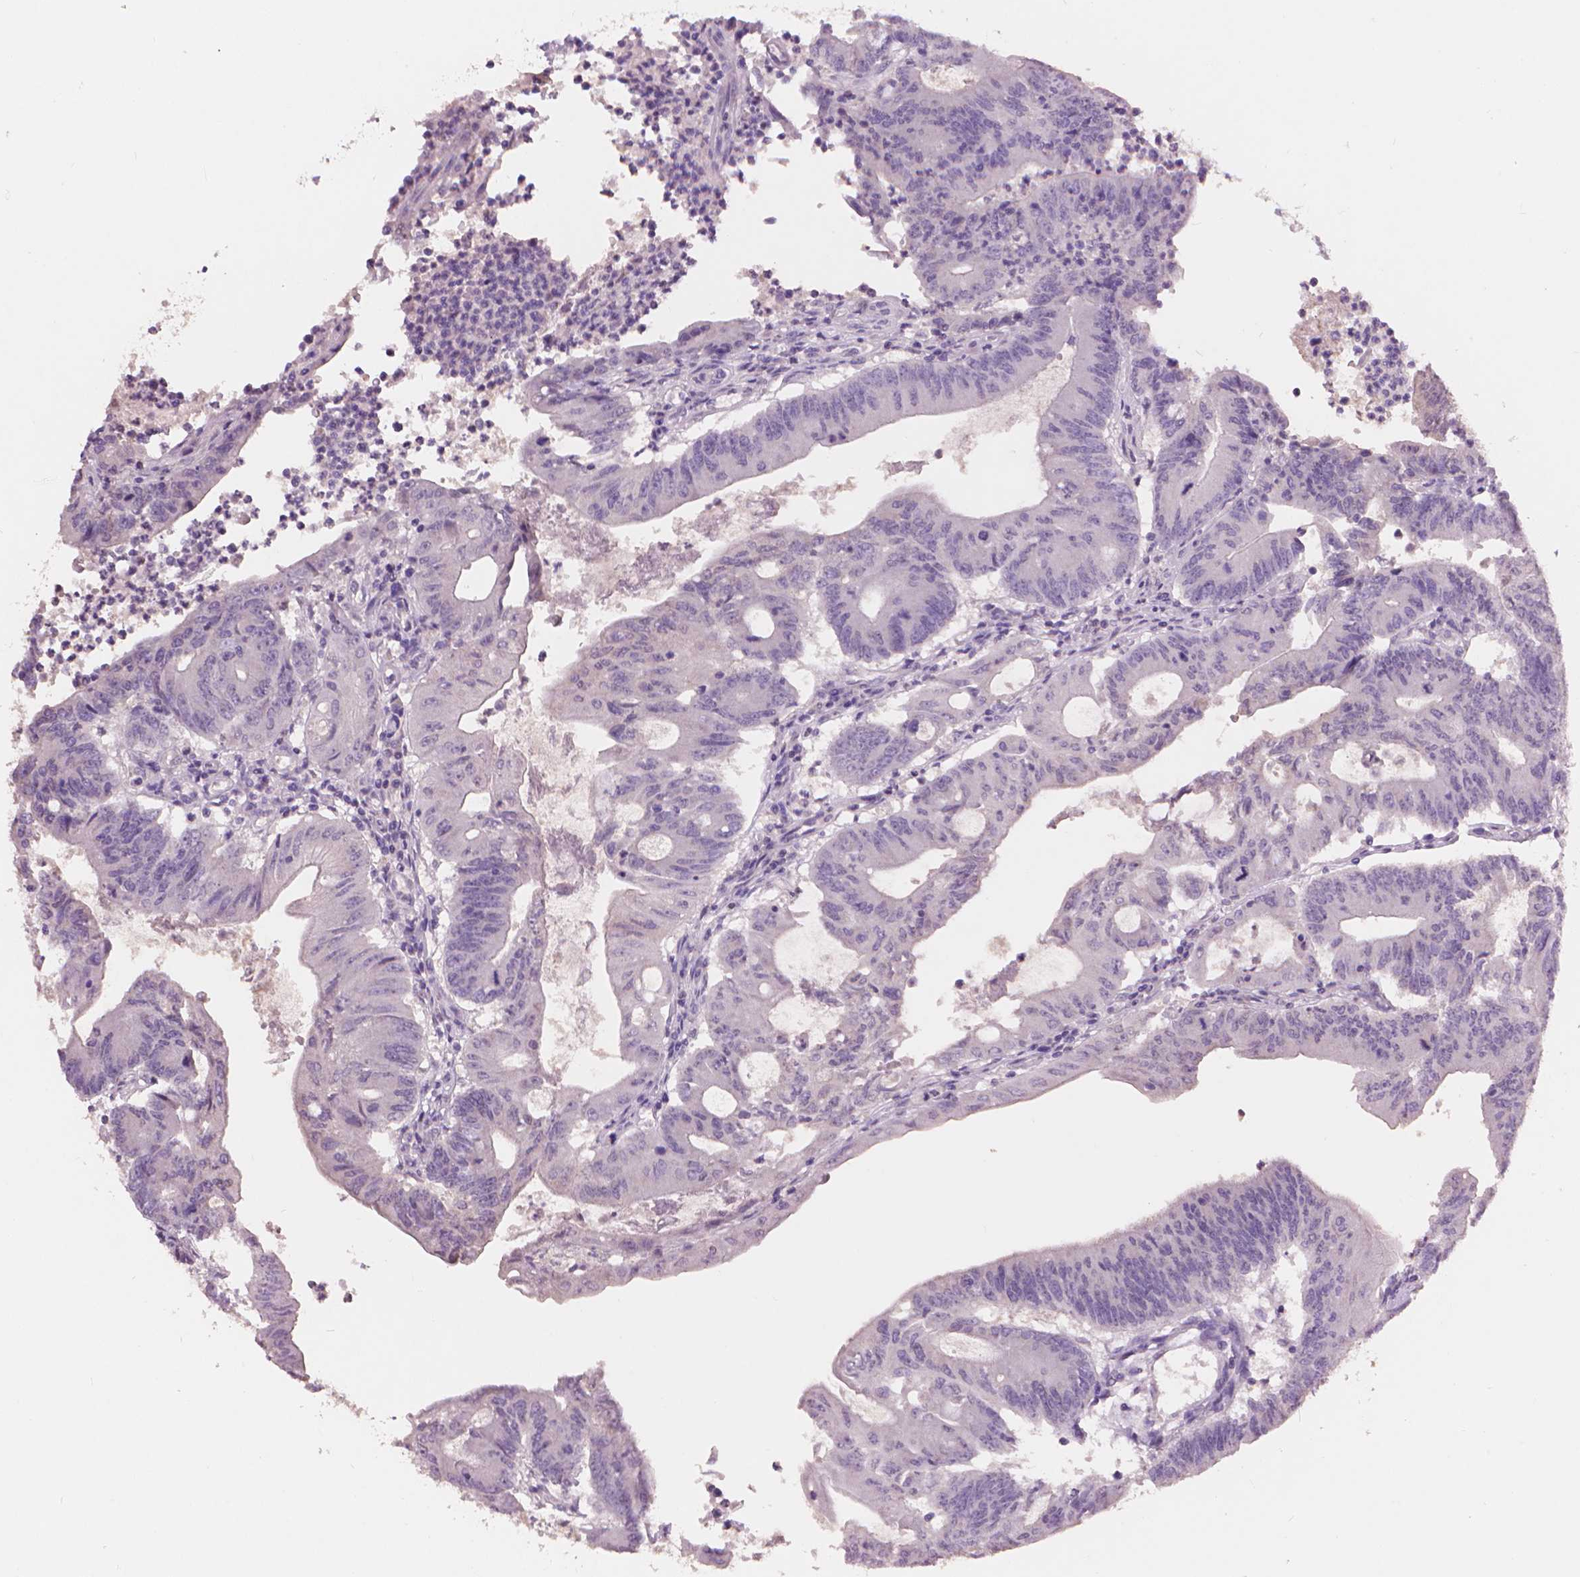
{"staining": {"intensity": "negative", "quantity": "none", "location": "none"}, "tissue": "colorectal cancer", "cell_type": "Tumor cells", "image_type": "cancer", "snomed": [{"axis": "morphology", "description": "Adenocarcinoma, NOS"}, {"axis": "topography", "description": "Colon"}], "caption": "This is an immunohistochemistry (IHC) photomicrograph of colorectal cancer (adenocarcinoma). There is no positivity in tumor cells.", "gene": "ENO2", "patient": {"sex": "female", "age": 70}}